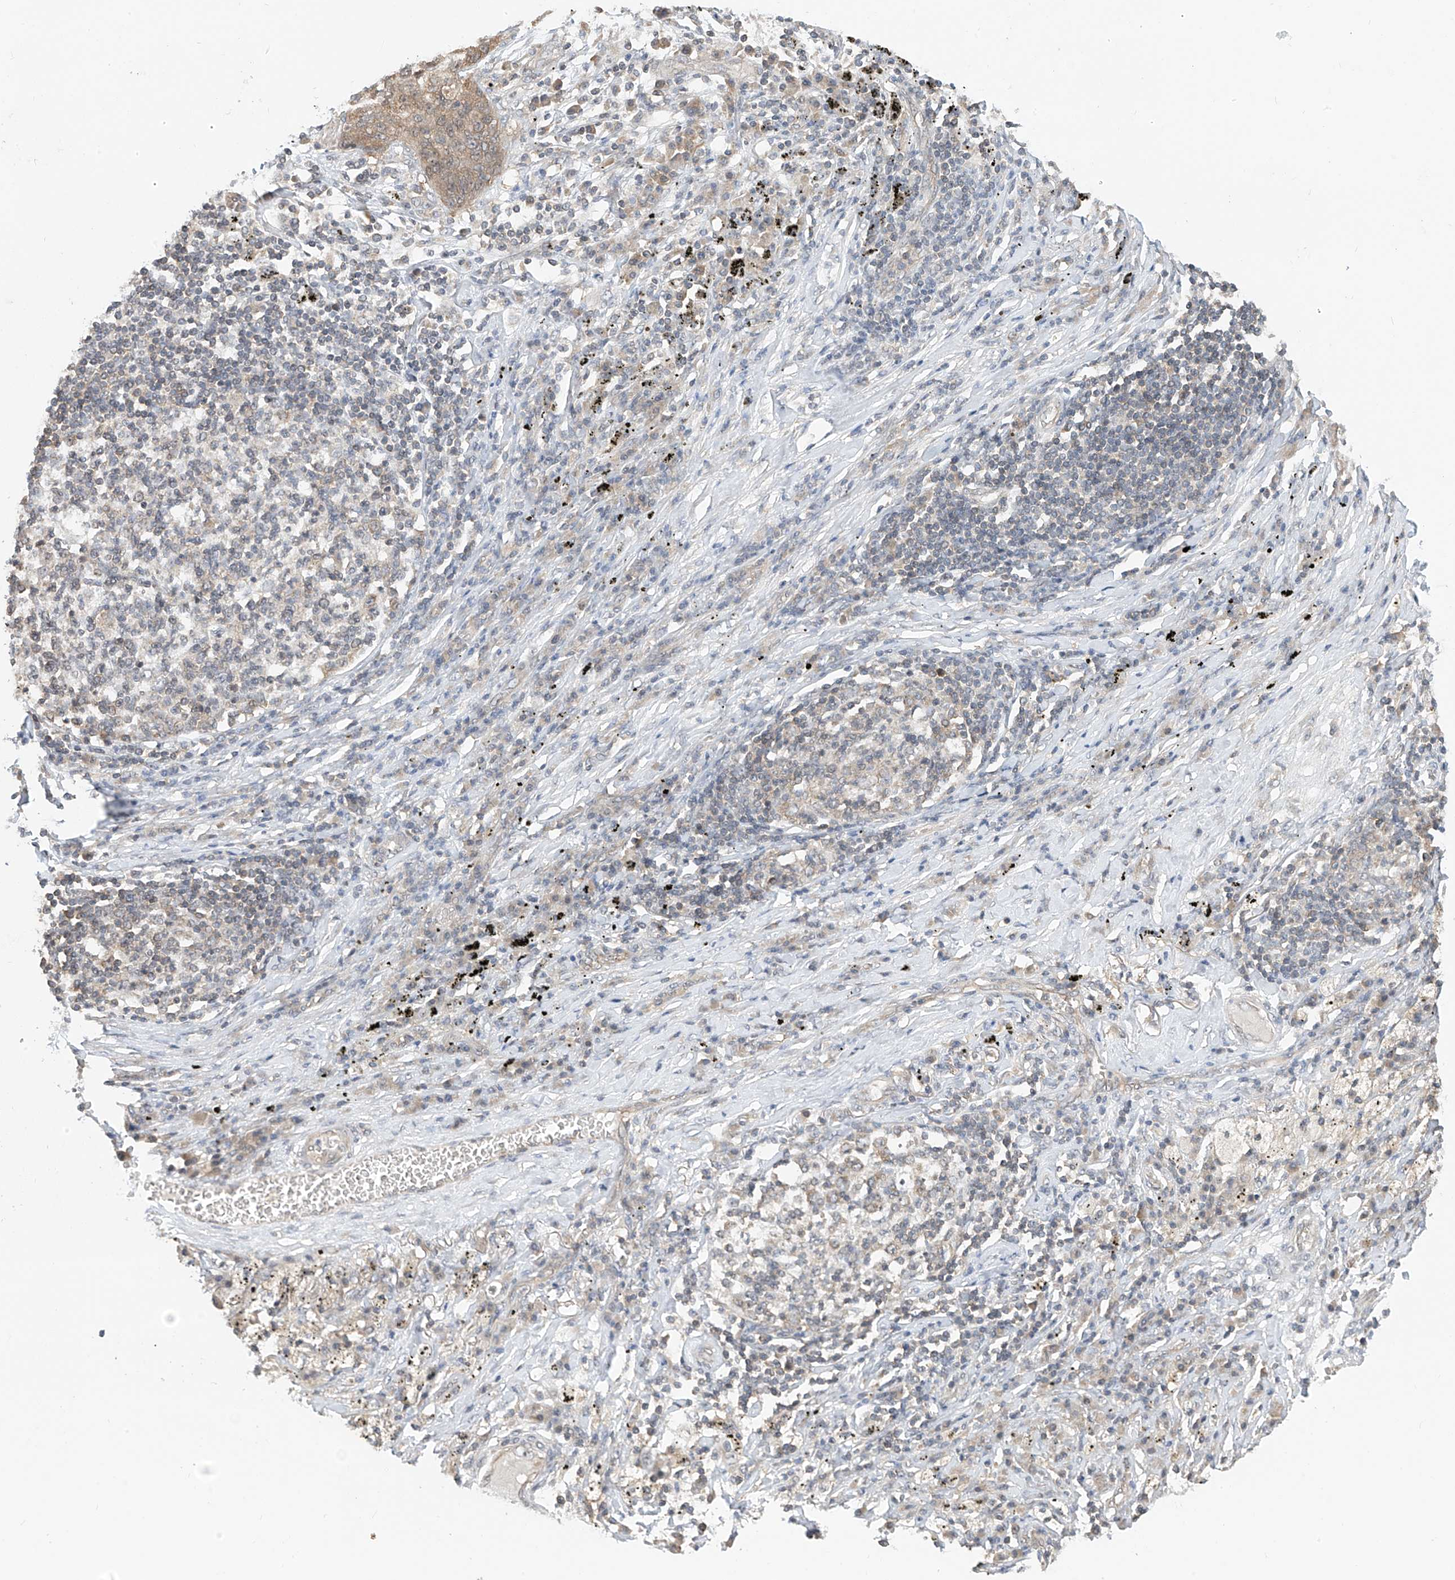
{"staining": {"intensity": "weak", "quantity": "25%-75%", "location": "cytoplasmic/membranous"}, "tissue": "lung cancer", "cell_type": "Tumor cells", "image_type": "cancer", "snomed": [{"axis": "morphology", "description": "Squamous cell carcinoma, NOS"}, {"axis": "topography", "description": "Lung"}], "caption": "Immunohistochemical staining of human lung cancer (squamous cell carcinoma) reveals low levels of weak cytoplasmic/membranous protein expression in about 25%-75% of tumor cells.", "gene": "PPA2", "patient": {"sex": "female", "age": 63}}